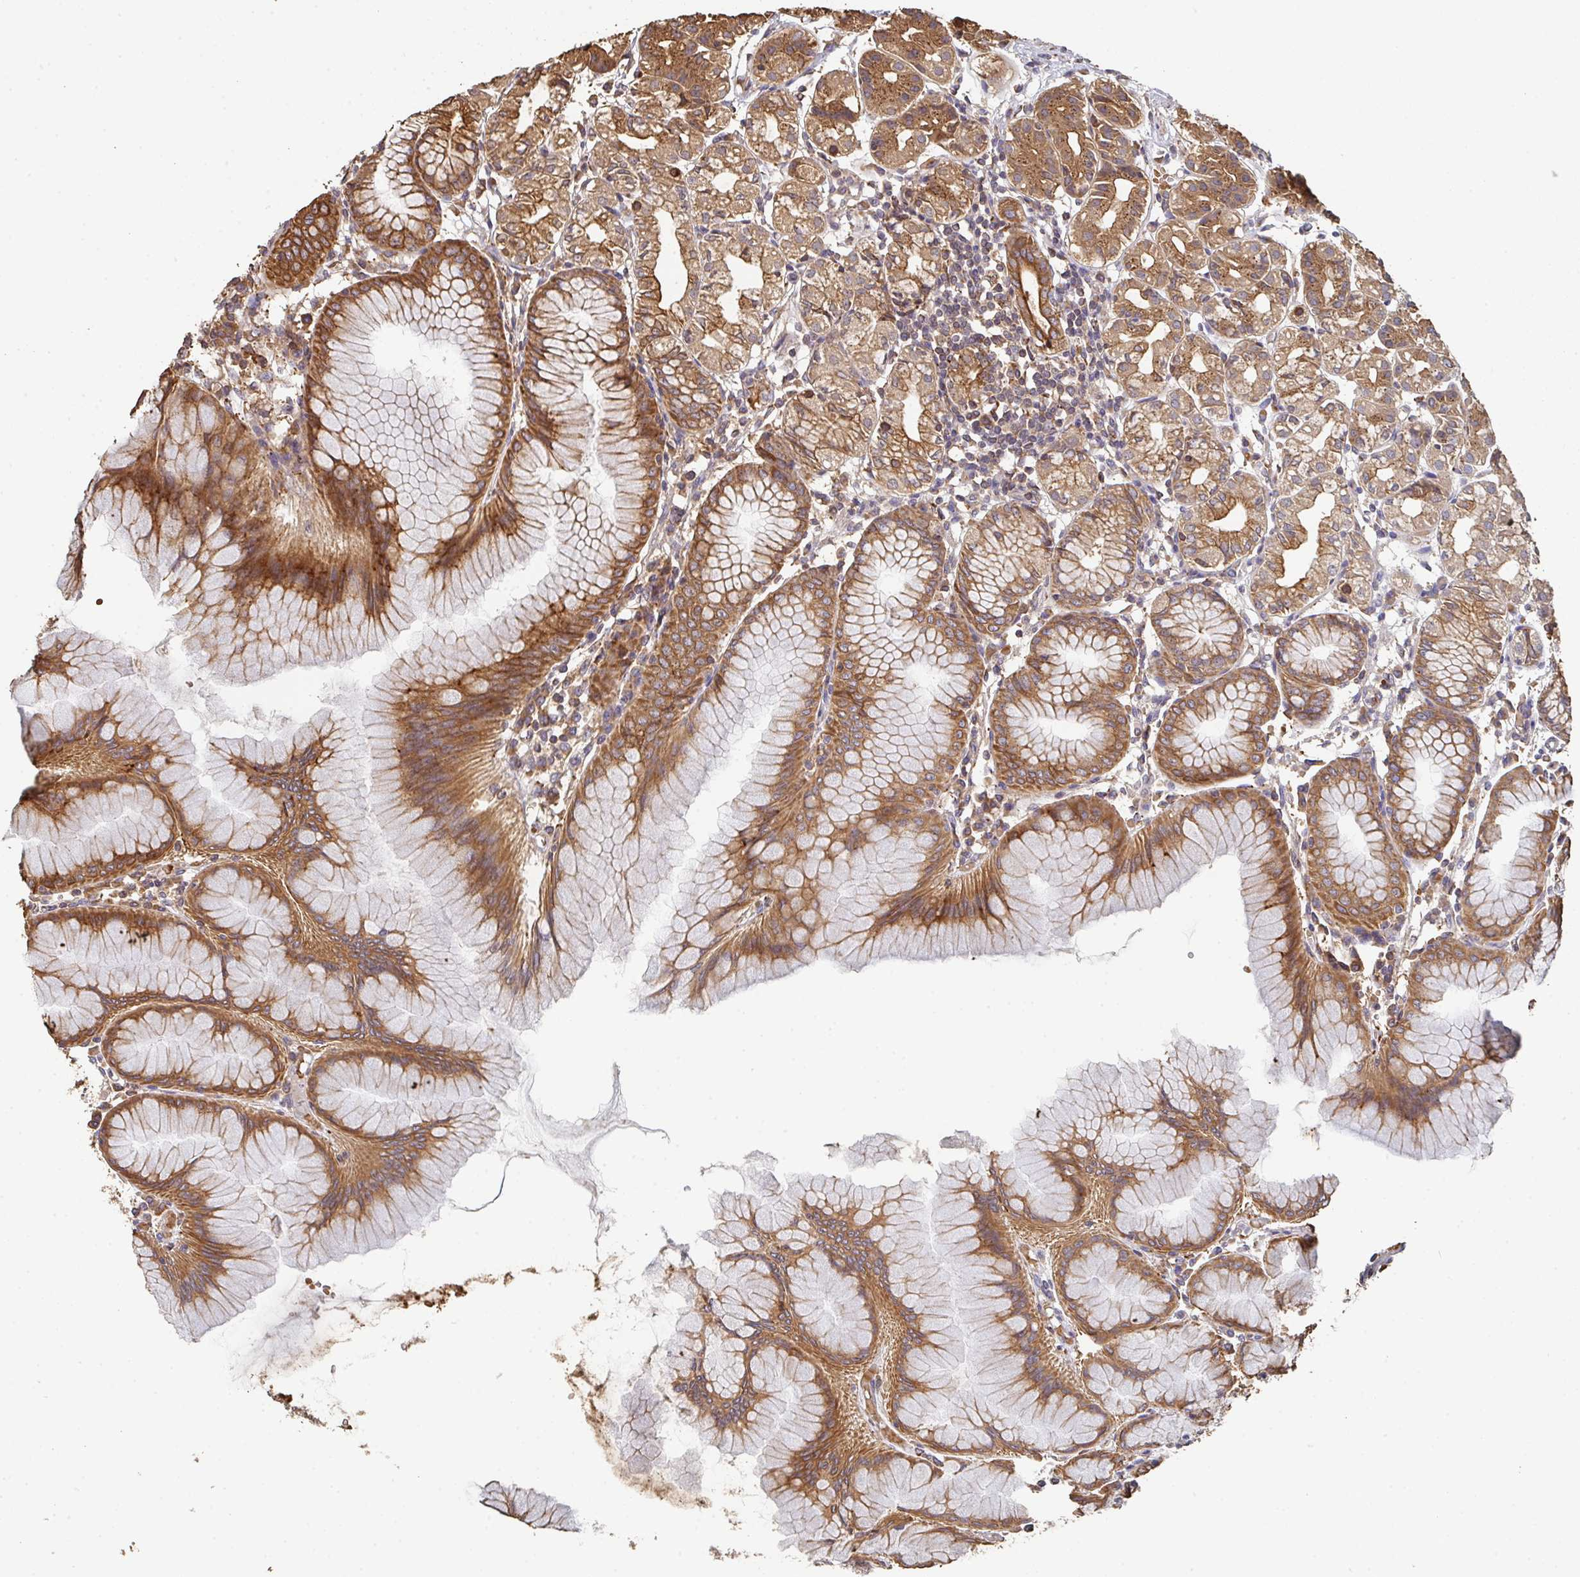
{"staining": {"intensity": "moderate", "quantity": ">75%", "location": "cytoplasmic/membranous"}, "tissue": "stomach", "cell_type": "Glandular cells", "image_type": "normal", "snomed": [{"axis": "morphology", "description": "Normal tissue, NOS"}, {"axis": "topography", "description": "Stomach"}], "caption": "Moderate cytoplasmic/membranous expression for a protein is identified in about >75% of glandular cells of unremarkable stomach using IHC.", "gene": "POLG", "patient": {"sex": "female", "age": 57}}